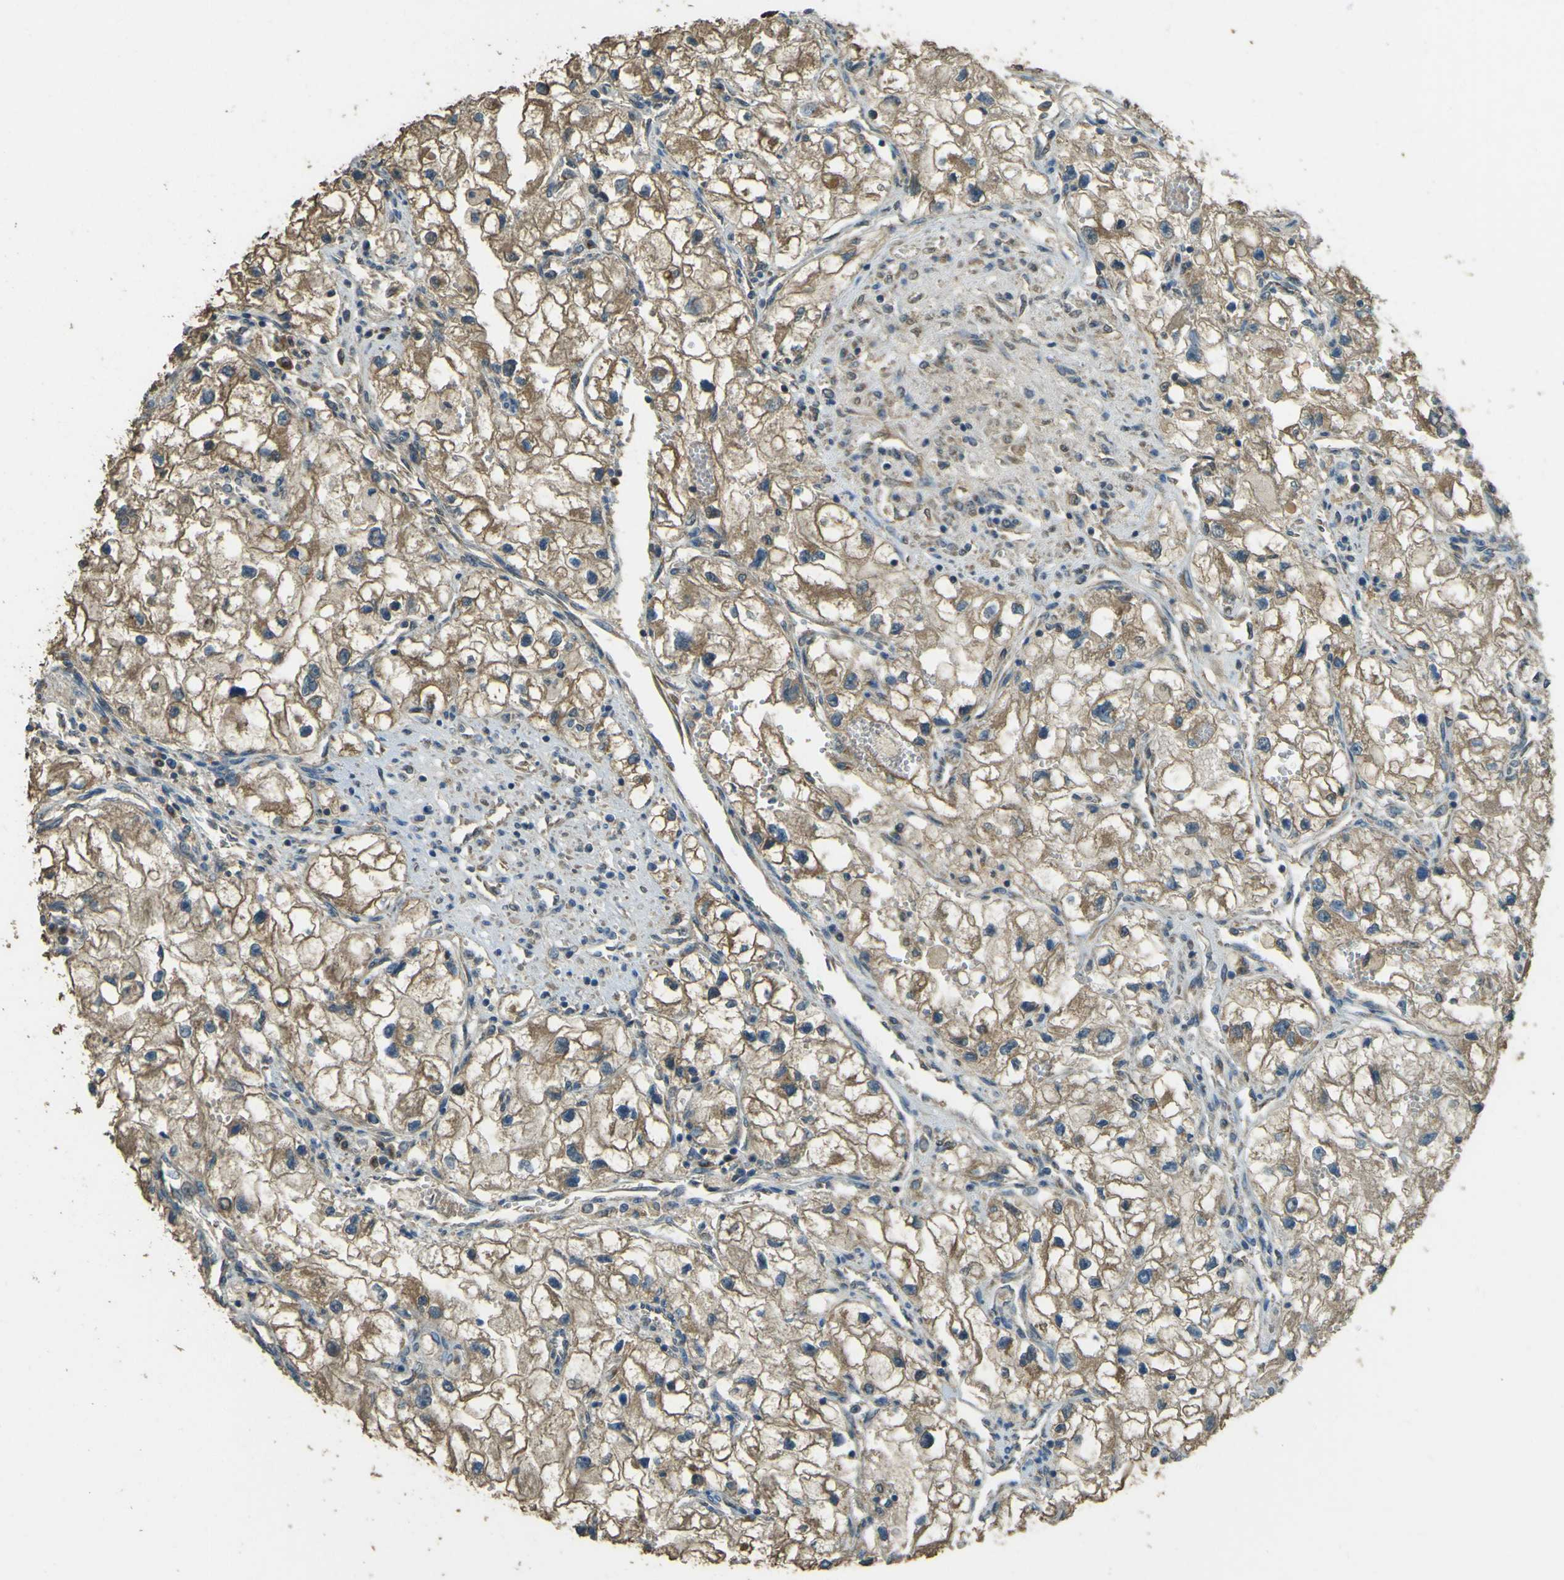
{"staining": {"intensity": "moderate", "quantity": ">75%", "location": "cytoplasmic/membranous"}, "tissue": "renal cancer", "cell_type": "Tumor cells", "image_type": "cancer", "snomed": [{"axis": "morphology", "description": "Adenocarcinoma, NOS"}, {"axis": "topography", "description": "Kidney"}], "caption": "Human renal cancer stained for a protein (brown) exhibits moderate cytoplasmic/membranous positive staining in approximately >75% of tumor cells.", "gene": "GOLGA1", "patient": {"sex": "female", "age": 70}}